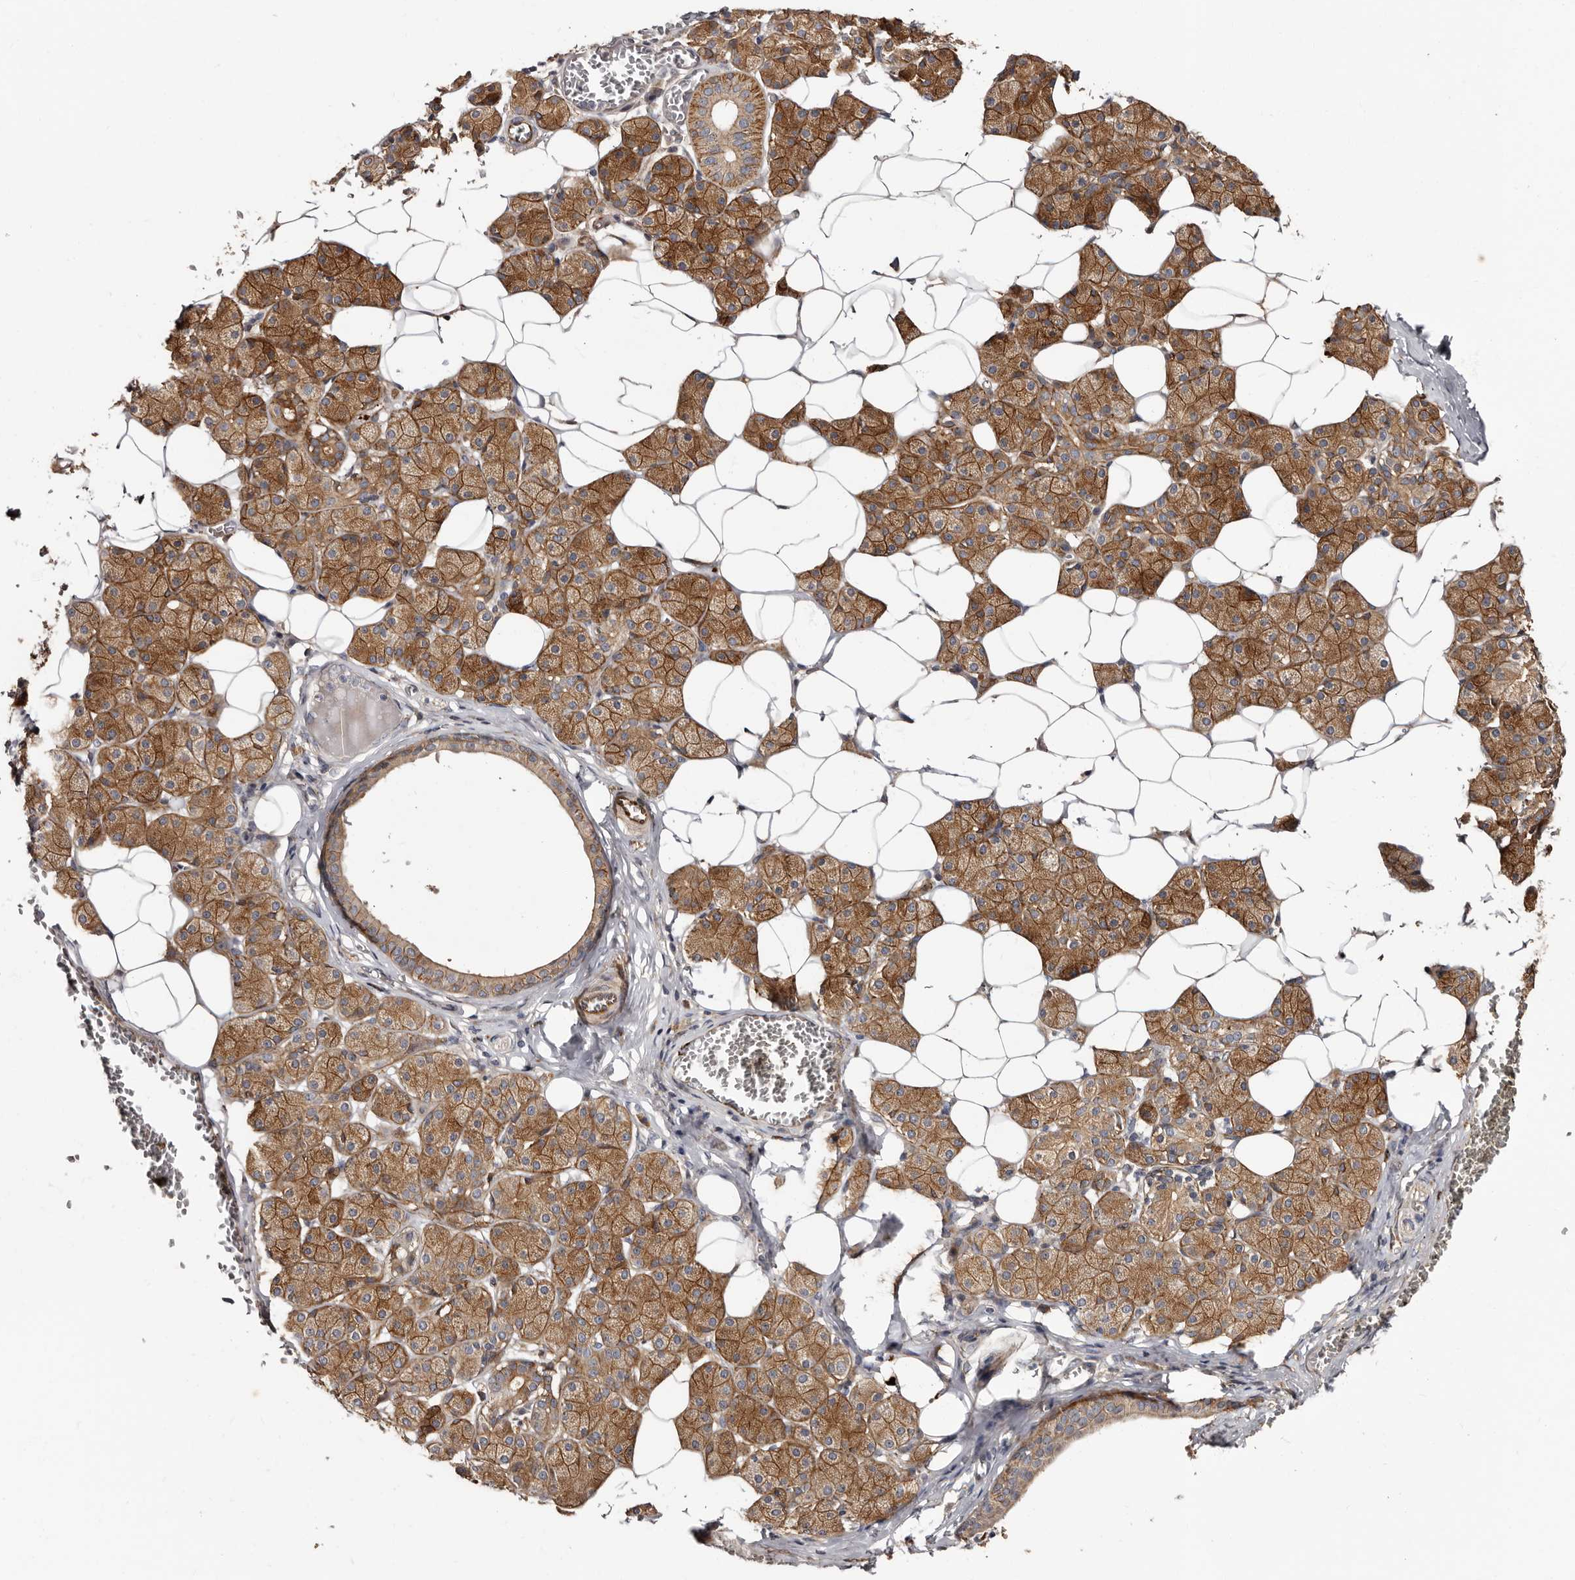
{"staining": {"intensity": "moderate", "quantity": ">75%", "location": "cytoplasmic/membranous"}, "tissue": "salivary gland", "cell_type": "Glandular cells", "image_type": "normal", "snomed": [{"axis": "morphology", "description": "Normal tissue, NOS"}, {"axis": "topography", "description": "Salivary gland"}], "caption": "Immunohistochemistry staining of normal salivary gland, which reveals medium levels of moderate cytoplasmic/membranous staining in approximately >75% of glandular cells indicating moderate cytoplasmic/membranous protein positivity. The staining was performed using DAB (3,3'-diaminobenzidine) (brown) for protein detection and nuclei were counterstained in hematoxylin (blue).", "gene": "TBC1D22B", "patient": {"sex": "female", "age": 33}}